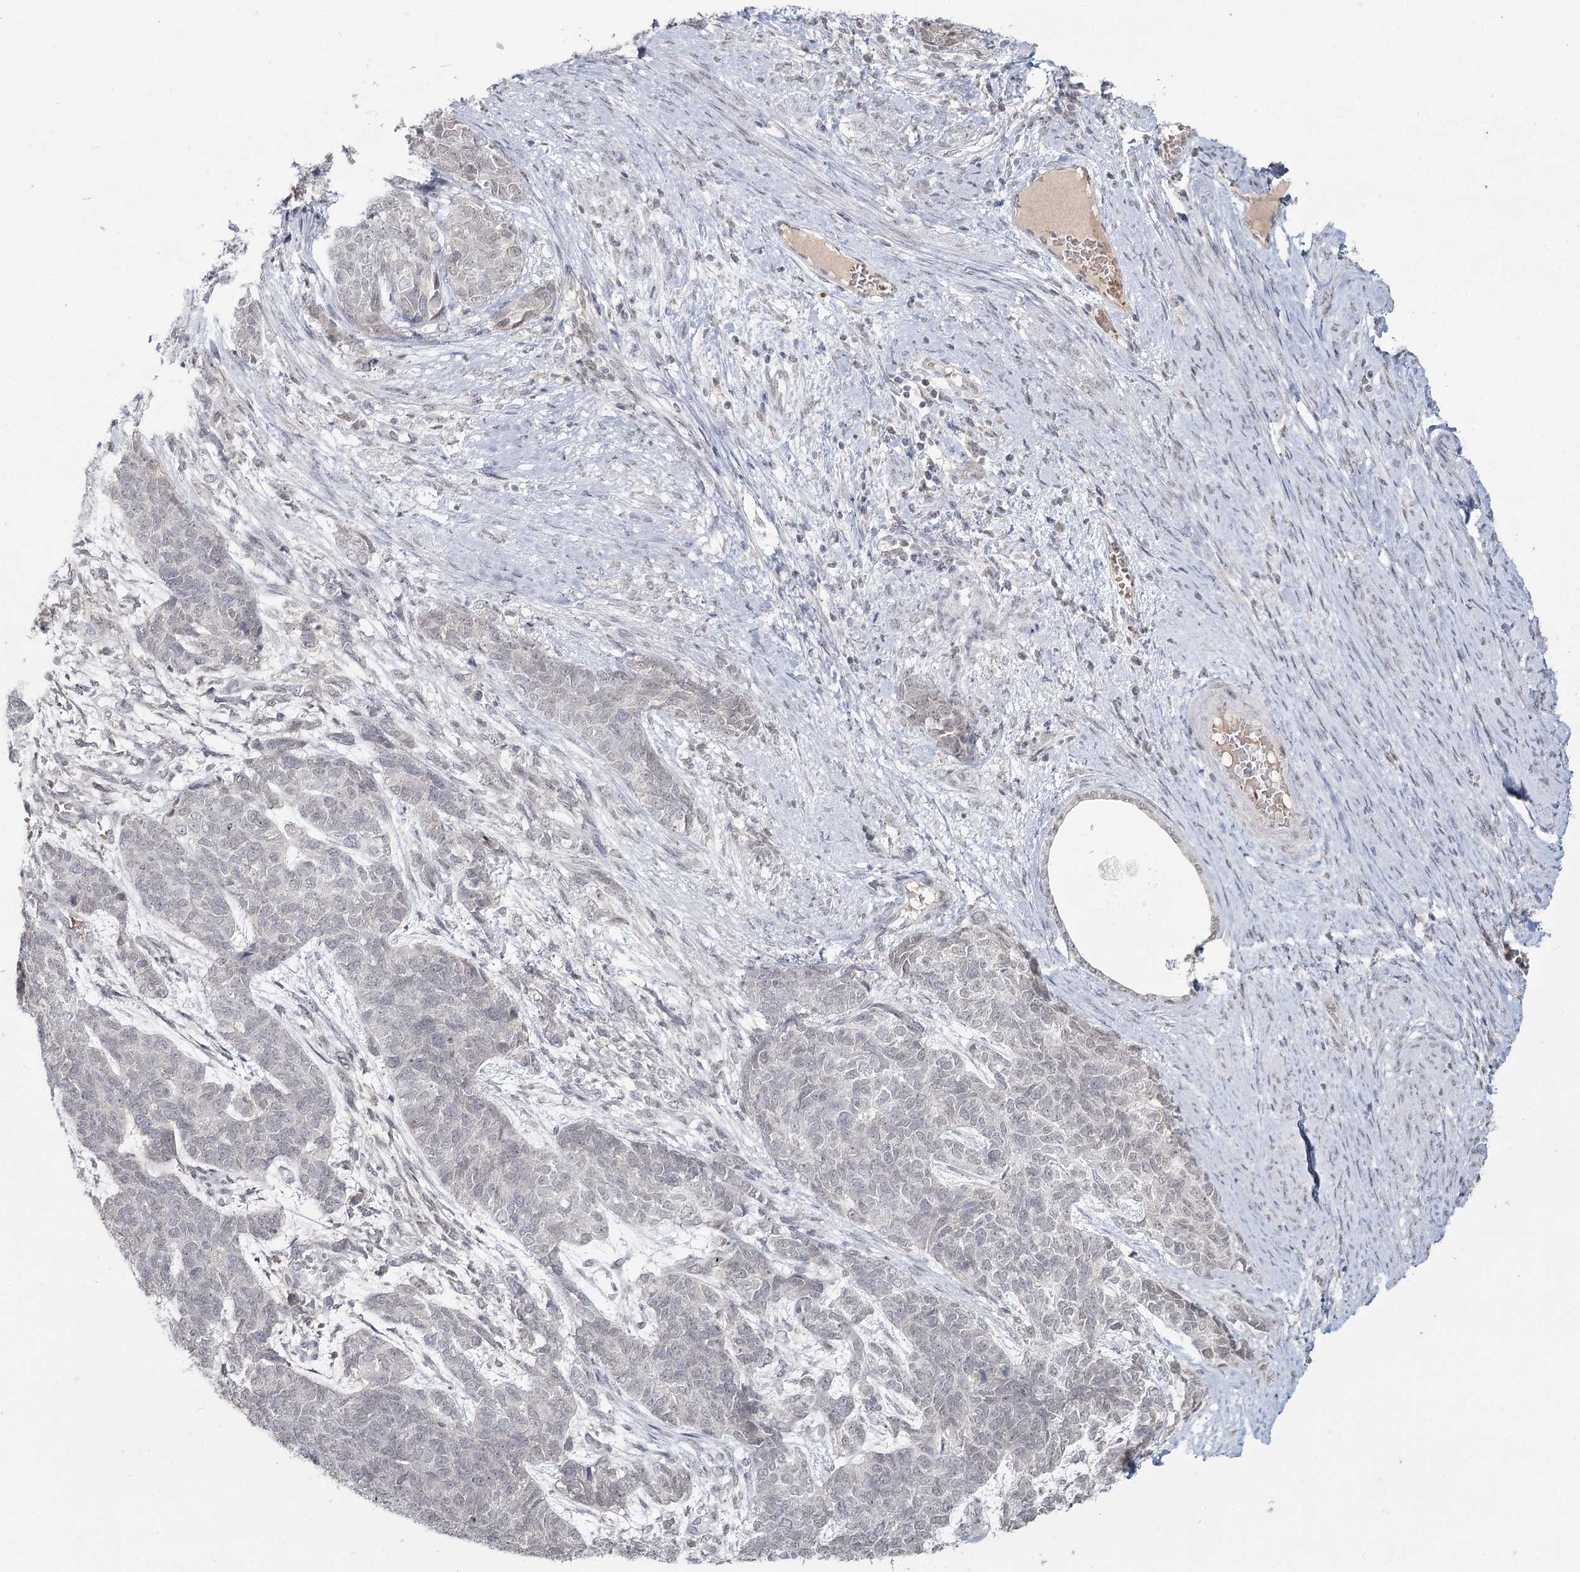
{"staining": {"intensity": "negative", "quantity": "none", "location": "none"}, "tissue": "cervical cancer", "cell_type": "Tumor cells", "image_type": "cancer", "snomed": [{"axis": "morphology", "description": "Squamous cell carcinoma, NOS"}, {"axis": "topography", "description": "Cervix"}], "caption": "An IHC image of cervical squamous cell carcinoma is shown. There is no staining in tumor cells of cervical squamous cell carcinoma. (DAB (3,3'-diaminobenzidine) immunohistochemistry (IHC), high magnification).", "gene": "LY6G5C", "patient": {"sex": "female", "age": 63}}